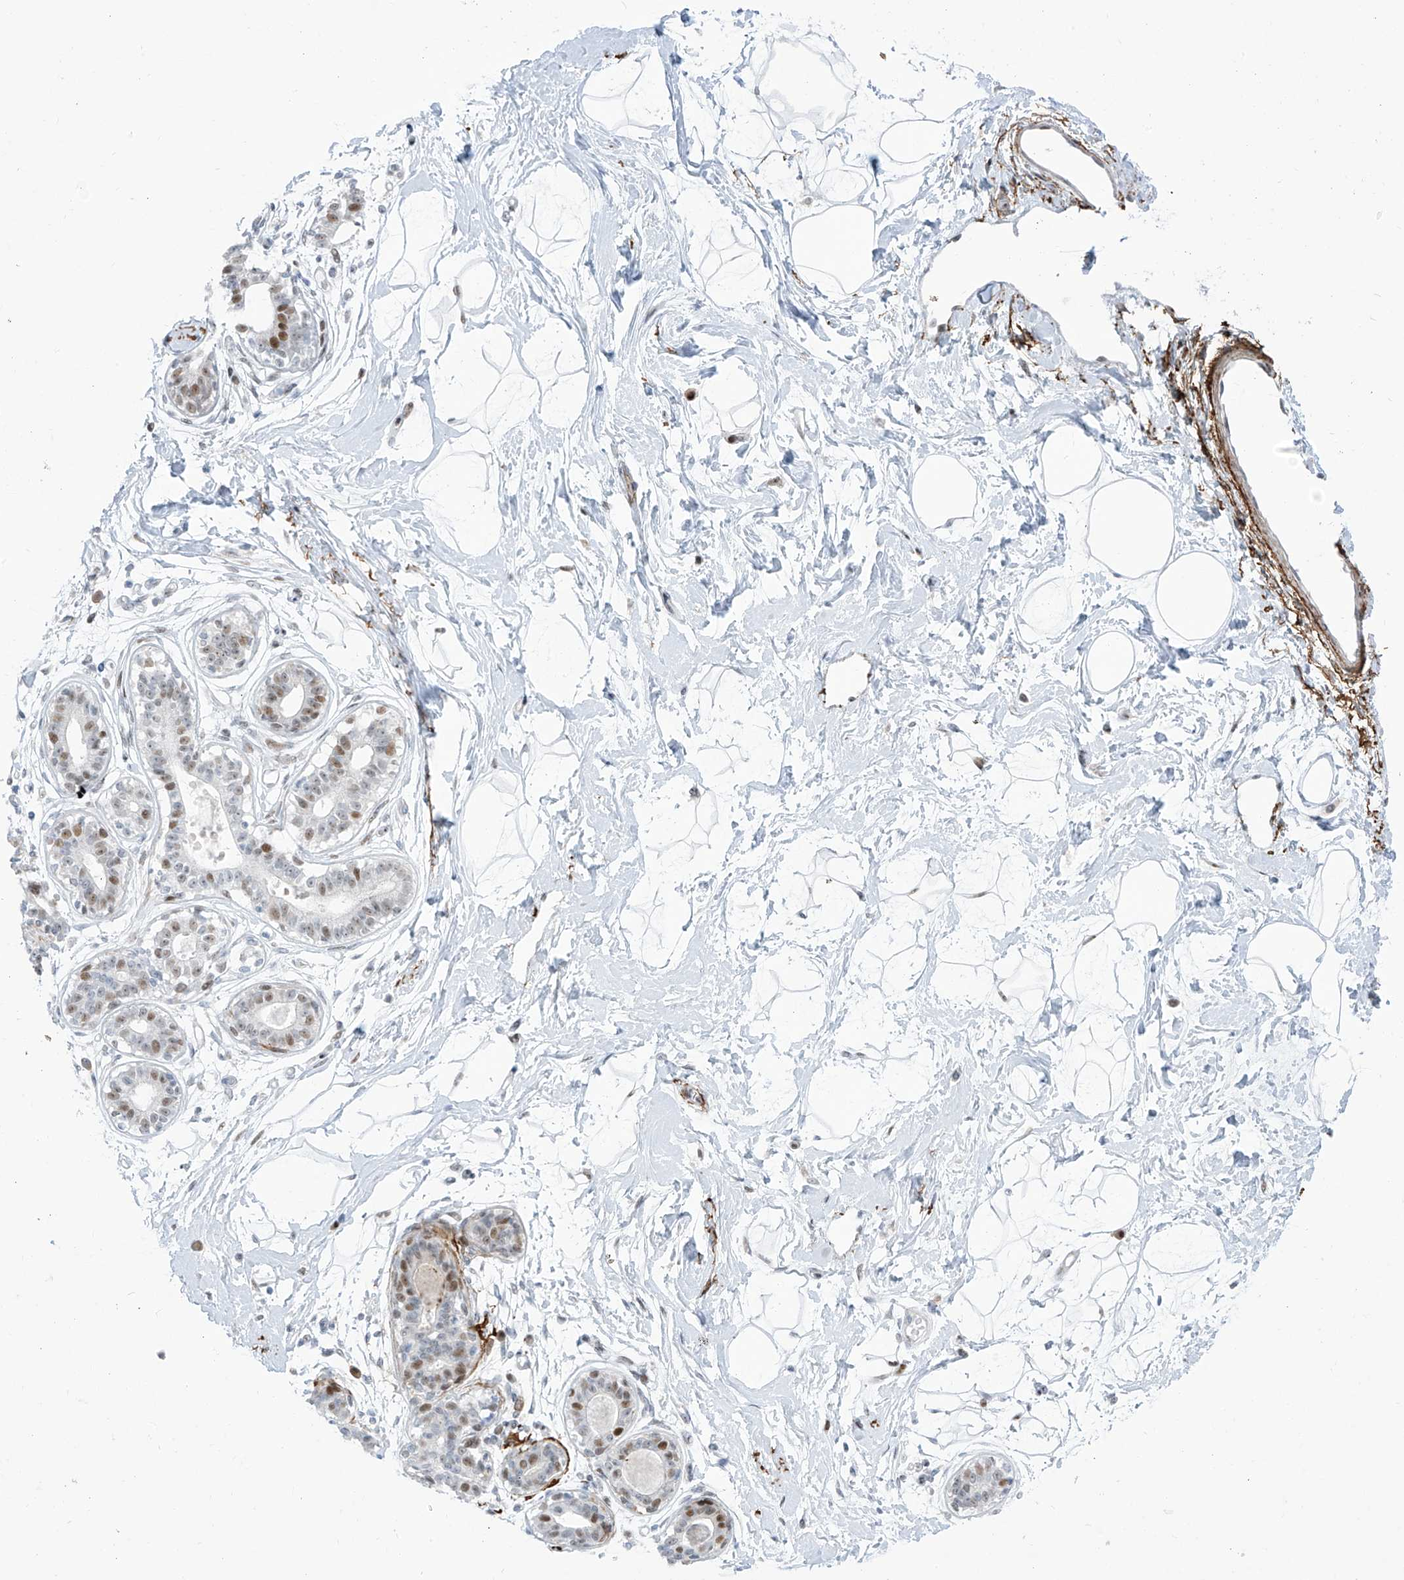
{"staining": {"intensity": "negative", "quantity": "none", "location": "none"}, "tissue": "breast", "cell_type": "Adipocytes", "image_type": "normal", "snomed": [{"axis": "morphology", "description": "Normal tissue, NOS"}, {"axis": "topography", "description": "Breast"}], "caption": "Immunohistochemistry (IHC) image of unremarkable breast: human breast stained with DAB displays no significant protein positivity in adipocytes. Brightfield microscopy of immunohistochemistry stained with DAB (brown) and hematoxylin (blue), captured at high magnification.", "gene": "LIN9", "patient": {"sex": "female", "age": 45}}